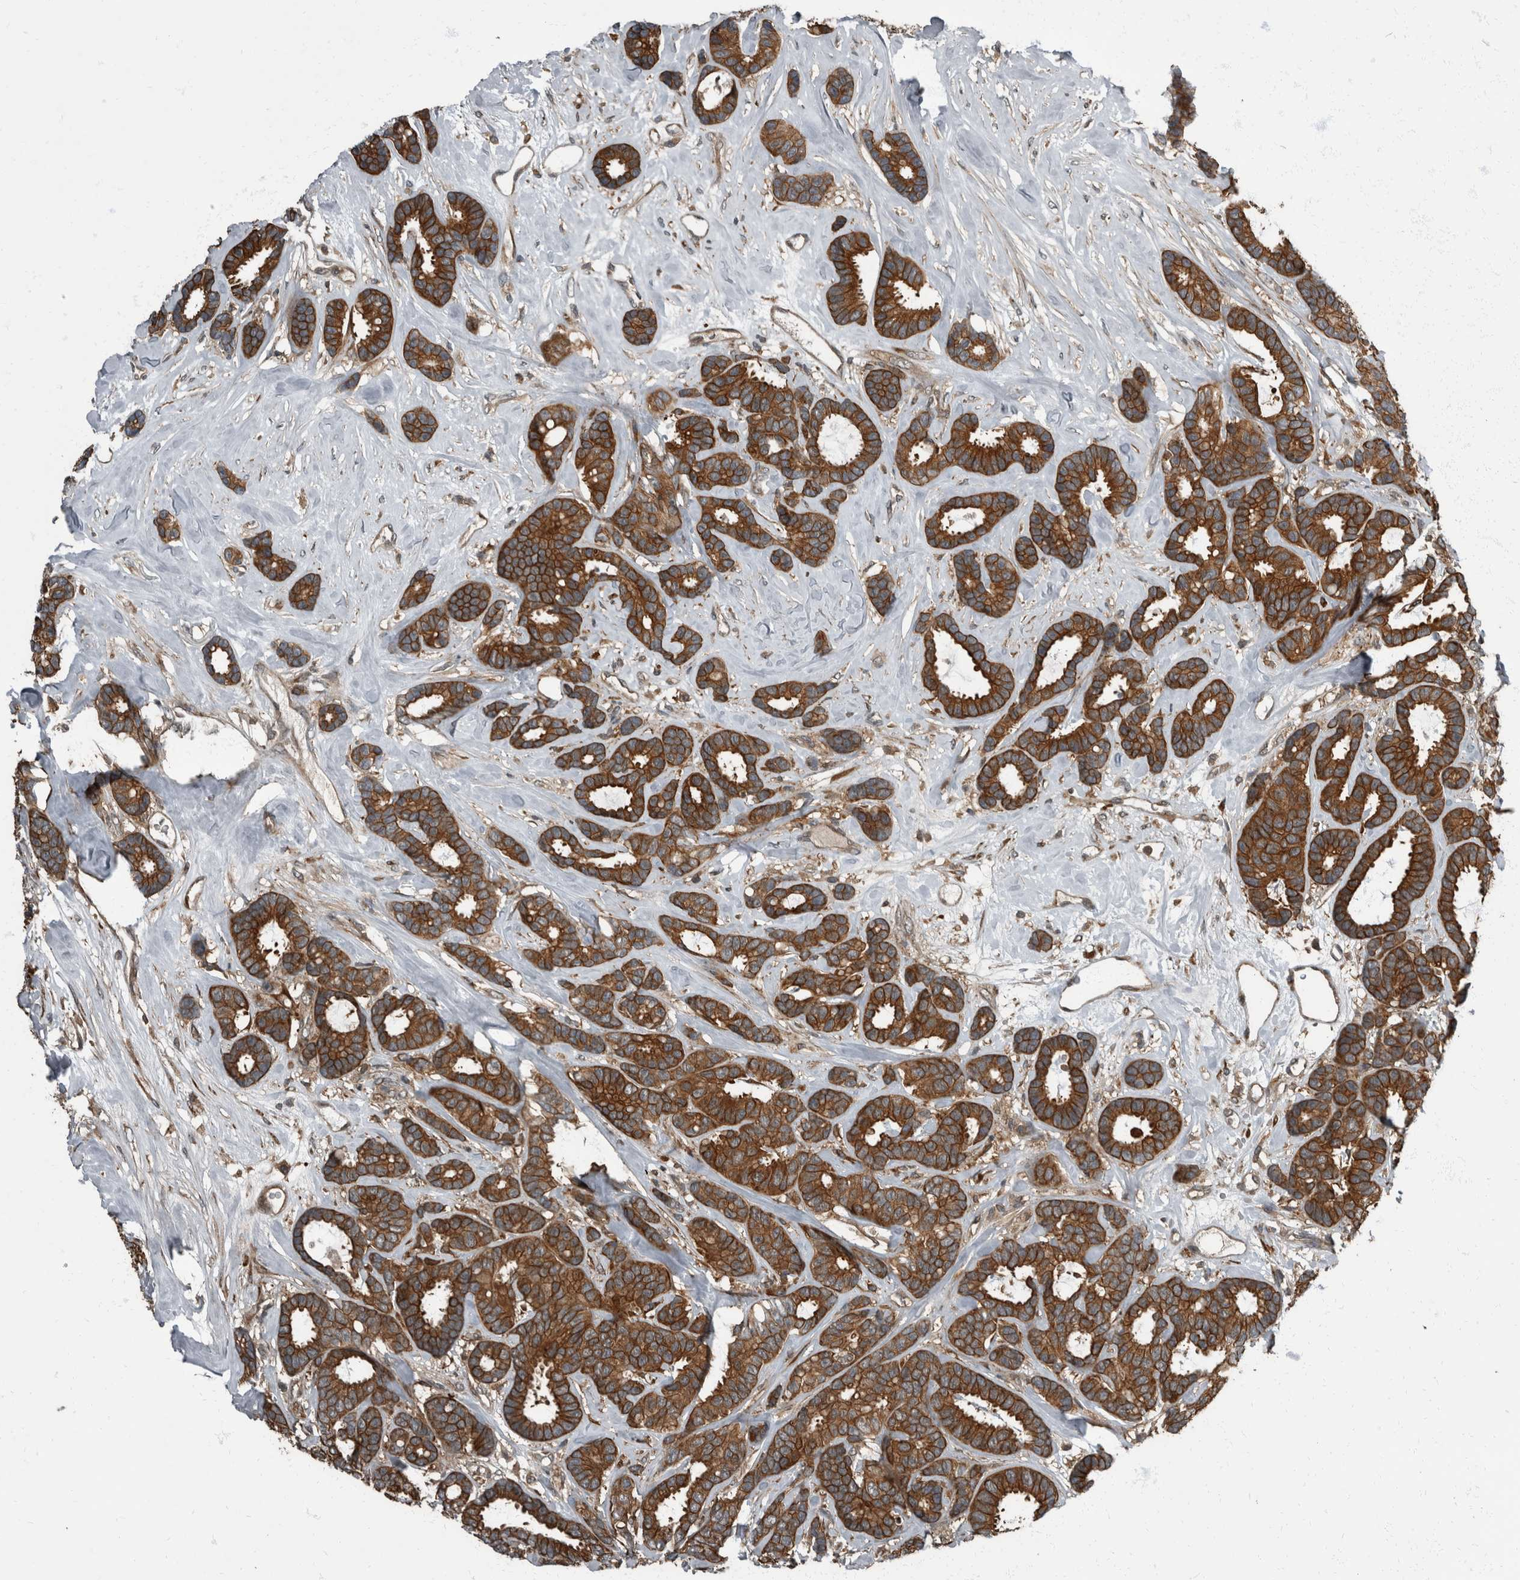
{"staining": {"intensity": "strong", "quantity": ">75%", "location": "cytoplasmic/membranous"}, "tissue": "breast cancer", "cell_type": "Tumor cells", "image_type": "cancer", "snomed": [{"axis": "morphology", "description": "Duct carcinoma"}, {"axis": "topography", "description": "Breast"}], "caption": "Immunohistochemical staining of breast intraductal carcinoma reveals strong cytoplasmic/membranous protein staining in approximately >75% of tumor cells. (IHC, brightfield microscopy, high magnification).", "gene": "RABGGTB", "patient": {"sex": "female", "age": 87}}